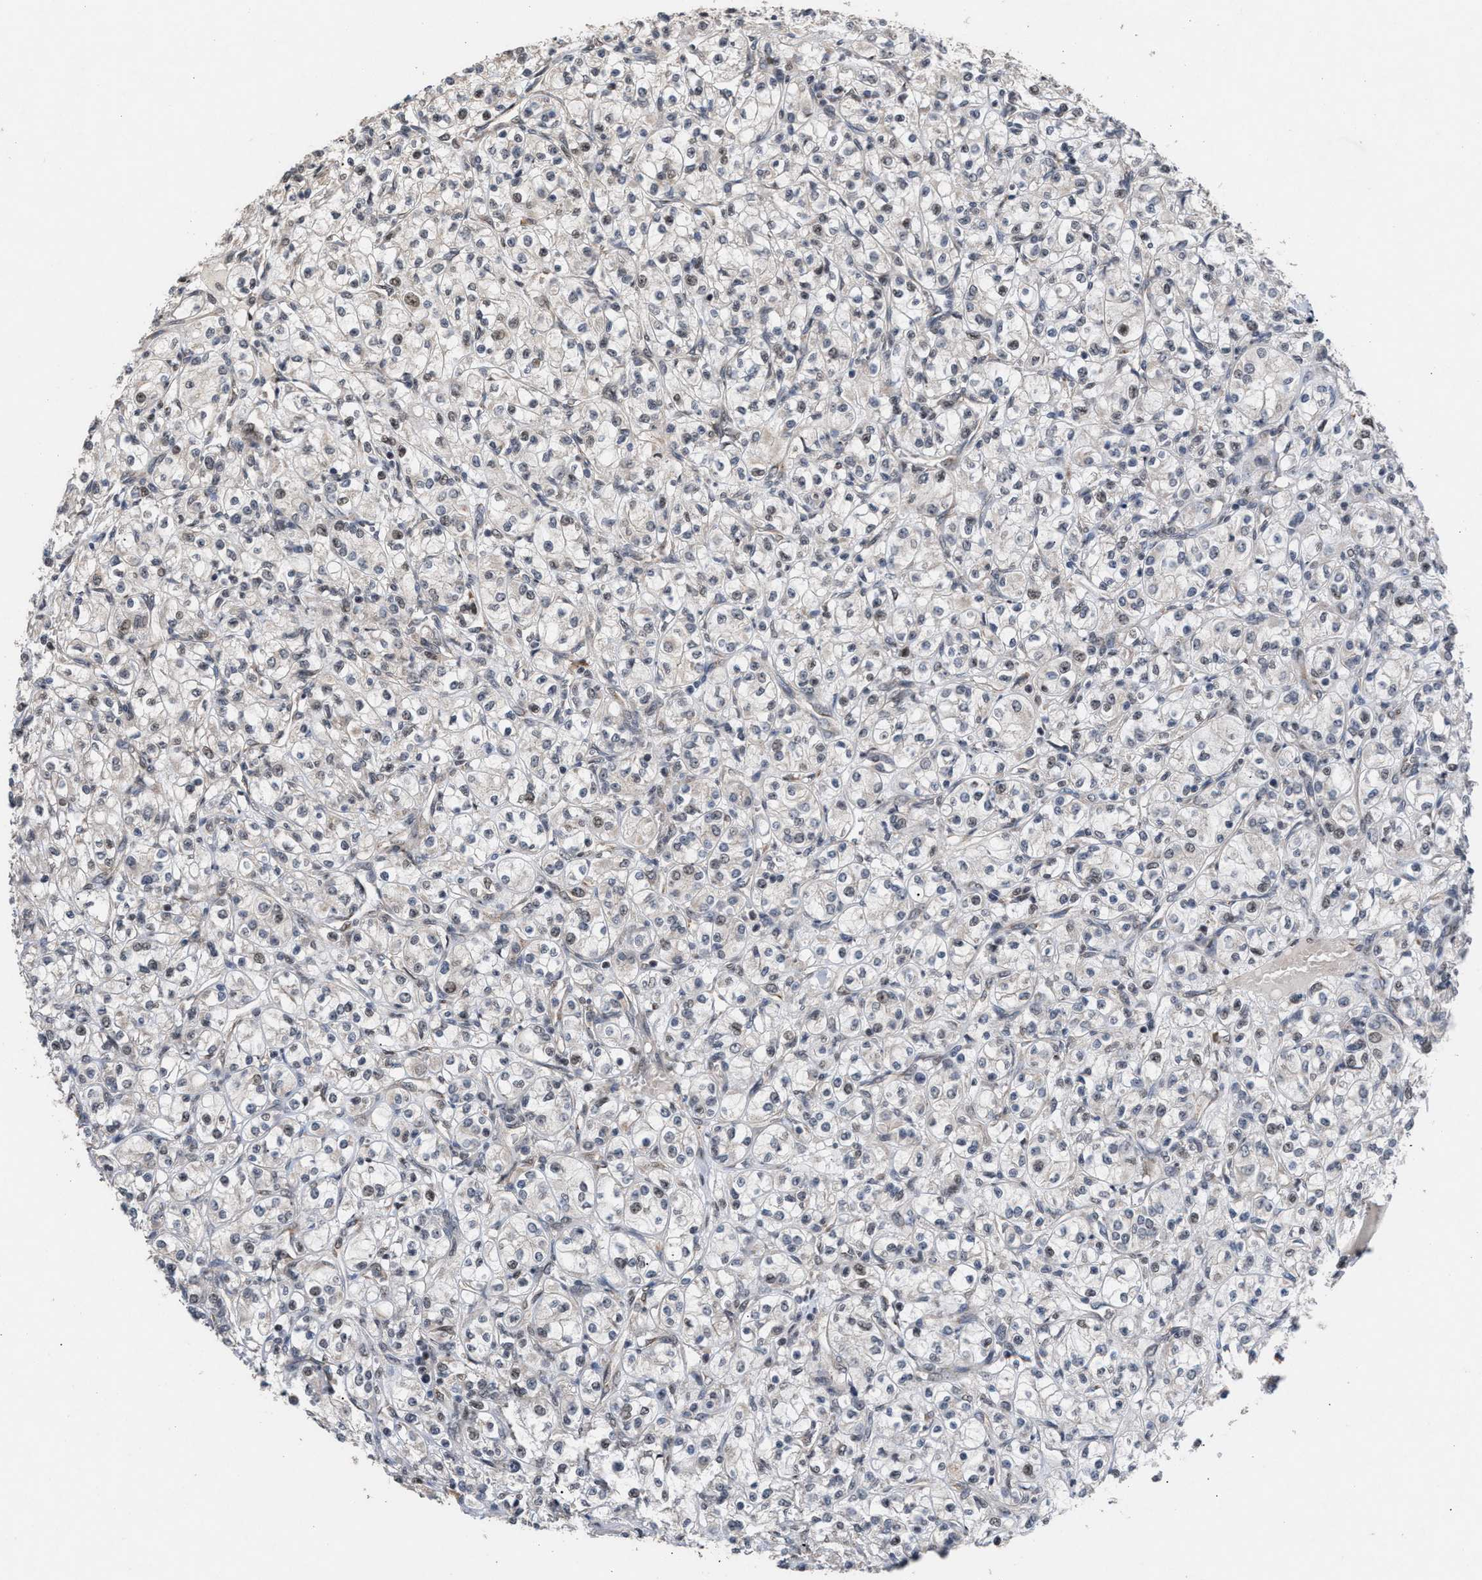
{"staining": {"intensity": "negative", "quantity": "none", "location": "none"}, "tissue": "renal cancer", "cell_type": "Tumor cells", "image_type": "cancer", "snomed": [{"axis": "morphology", "description": "Adenocarcinoma, NOS"}, {"axis": "topography", "description": "Kidney"}], "caption": "Immunohistochemistry (IHC) of human renal cancer displays no positivity in tumor cells.", "gene": "MKNK2", "patient": {"sex": "male", "age": 77}}